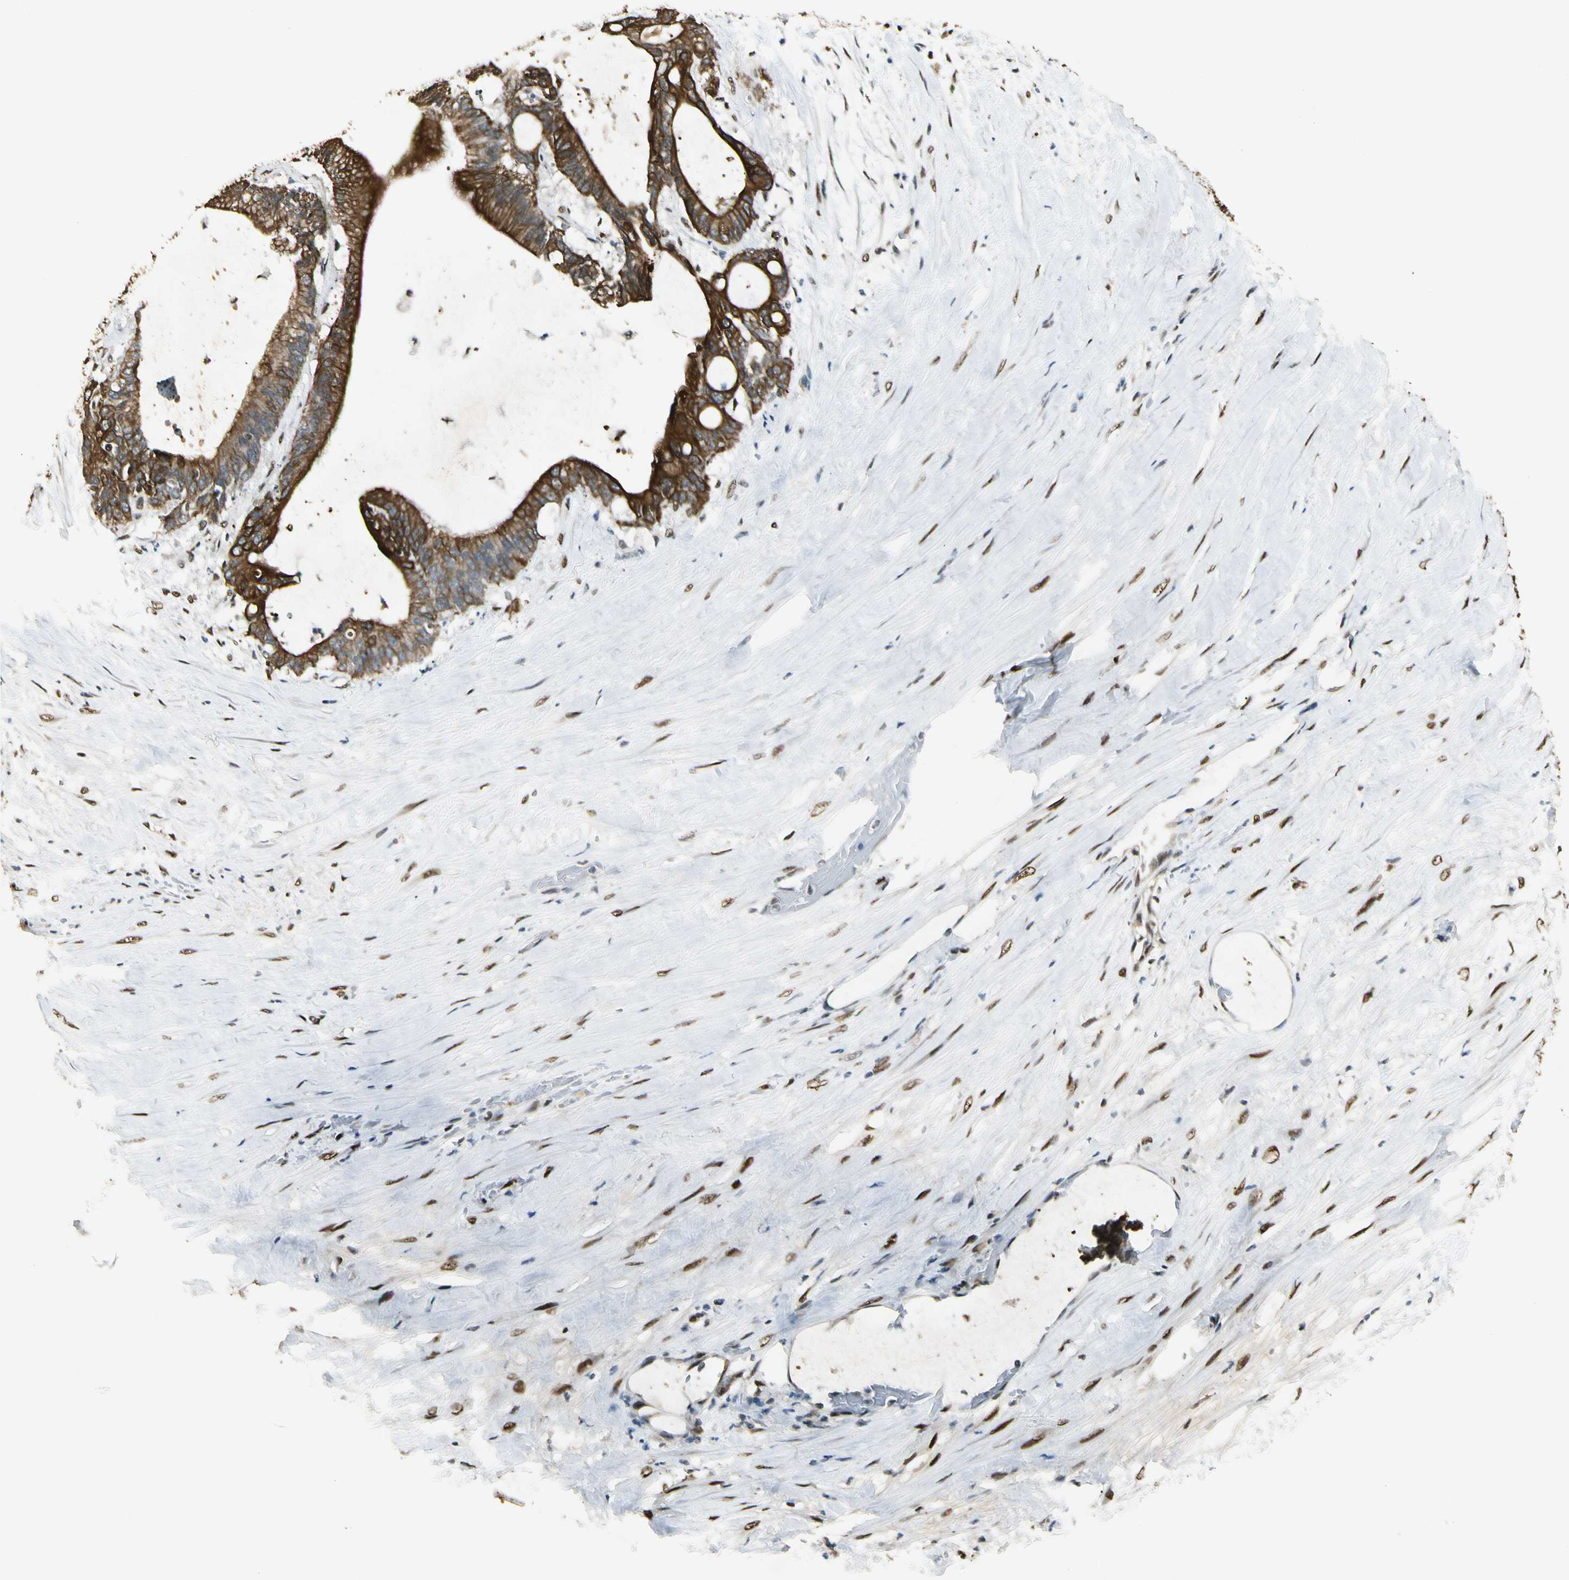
{"staining": {"intensity": "strong", "quantity": ">75%", "location": "cytoplasmic/membranous"}, "tissue": "liver cancer", "cell_type": "Tumor cells", "image_type": "cancer", "snomed": [{"axis": "morphology", "description": "Cholangiocarcinoma"}, {"axis": "topography", "description": "Liver"}], "caption": "Approximately >75% of tumor cells in liver cancer show strong cytoplasmic/membranous protein staining as visualized by brown immunohistochemical staining.", "gene": "ATXN1", "patient": {"sex": "female", "age": 73}}